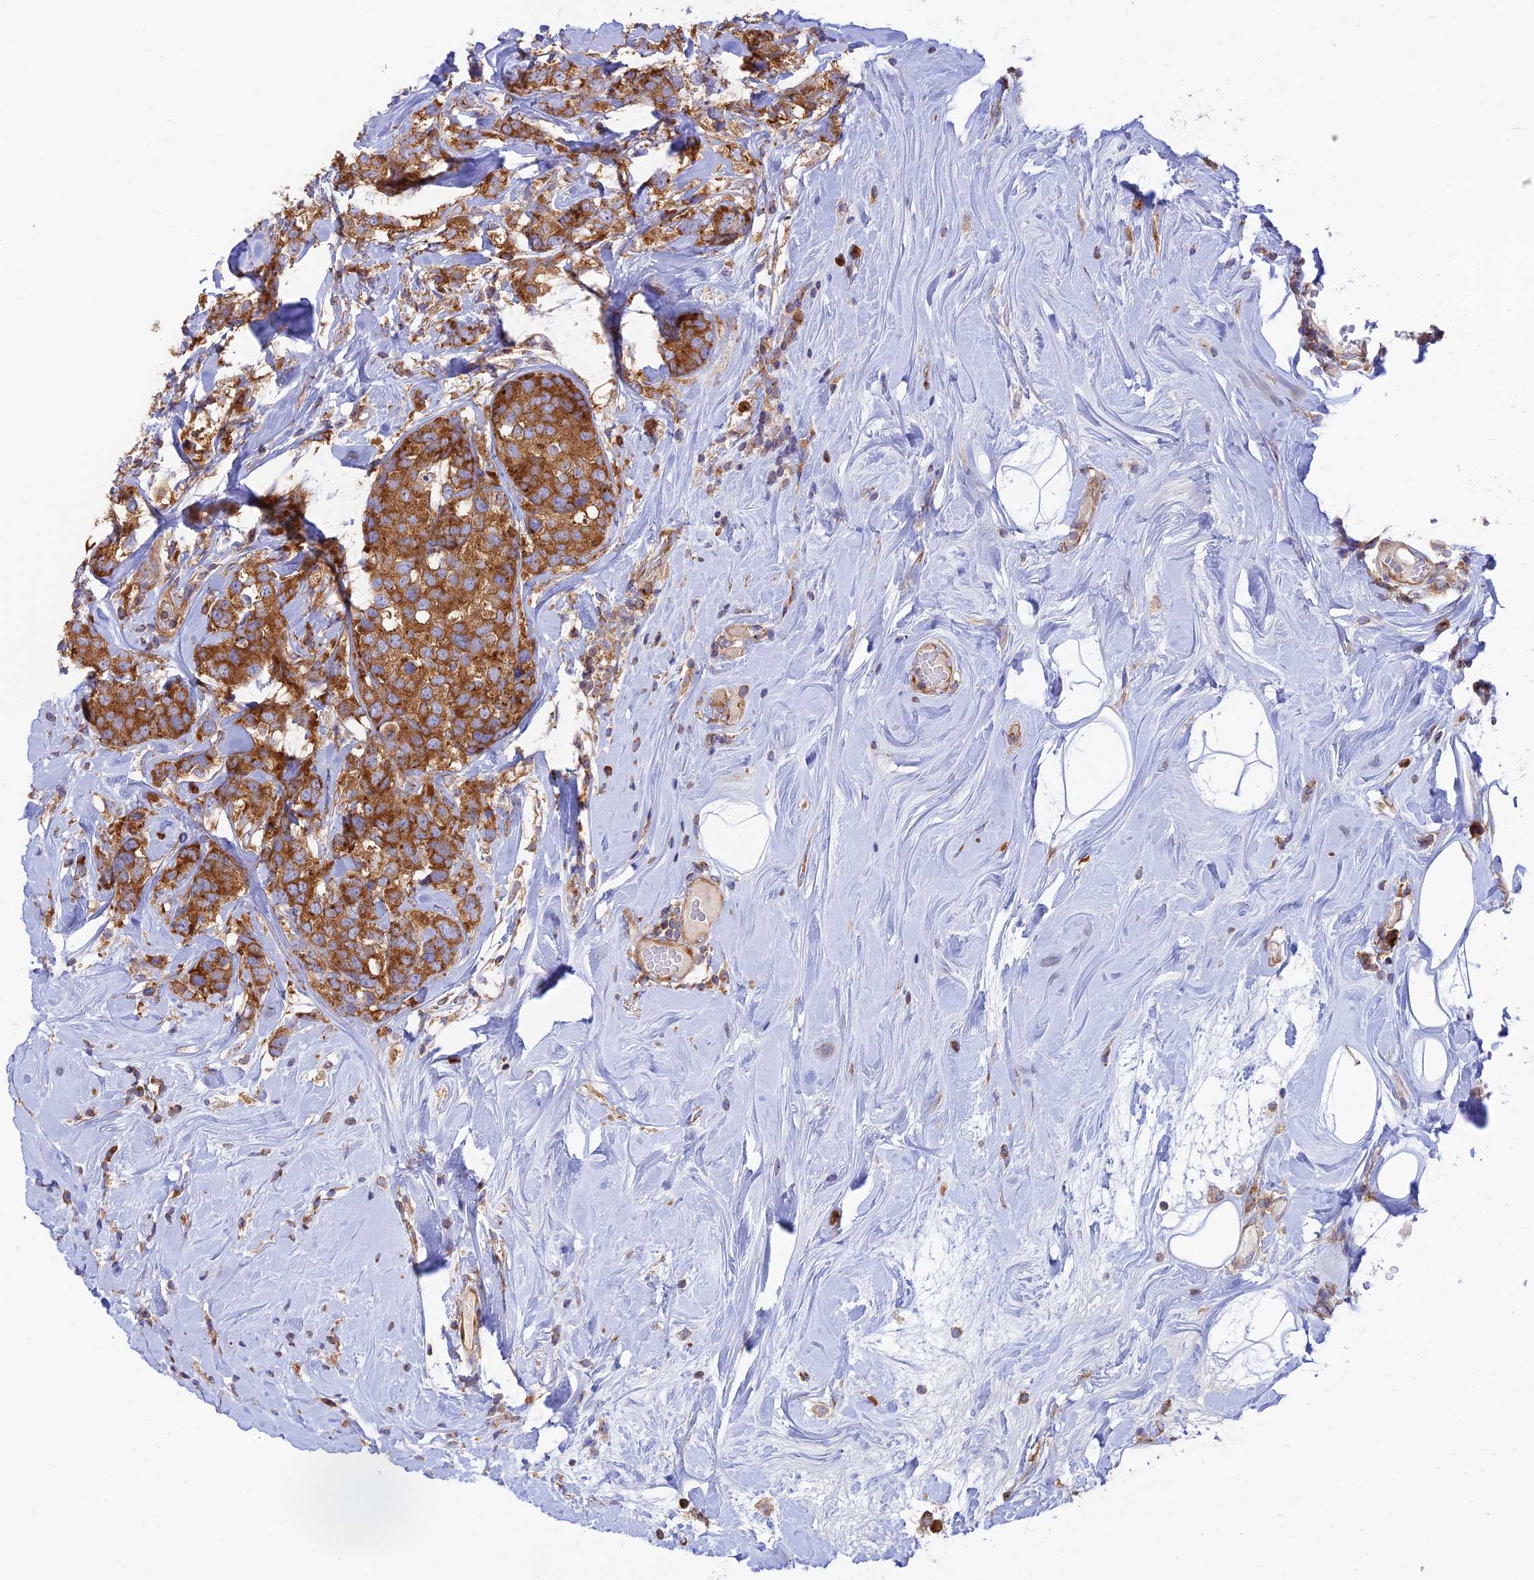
{"staining": {"intensity": "strong", "quantity": ">75%", "location": "cytoplasmic/membranous"}, "tissue": "breast cancer", "cell_type": "Tumor cells", "image_type": "cancer", "snomed": [{"axis": "morphology", "description": "Lobular carcinoma"}, {"axis": "topography", "description": "Breast"}], "caption": "IHC of human breast cancer (lobular carcinoma) demonstrates high levels of strong cytoplasmic/membranous staining in about >75% of tumor cells.", "gene": "GOLGA3", "patient": {"sex": "female", "age": 59}}